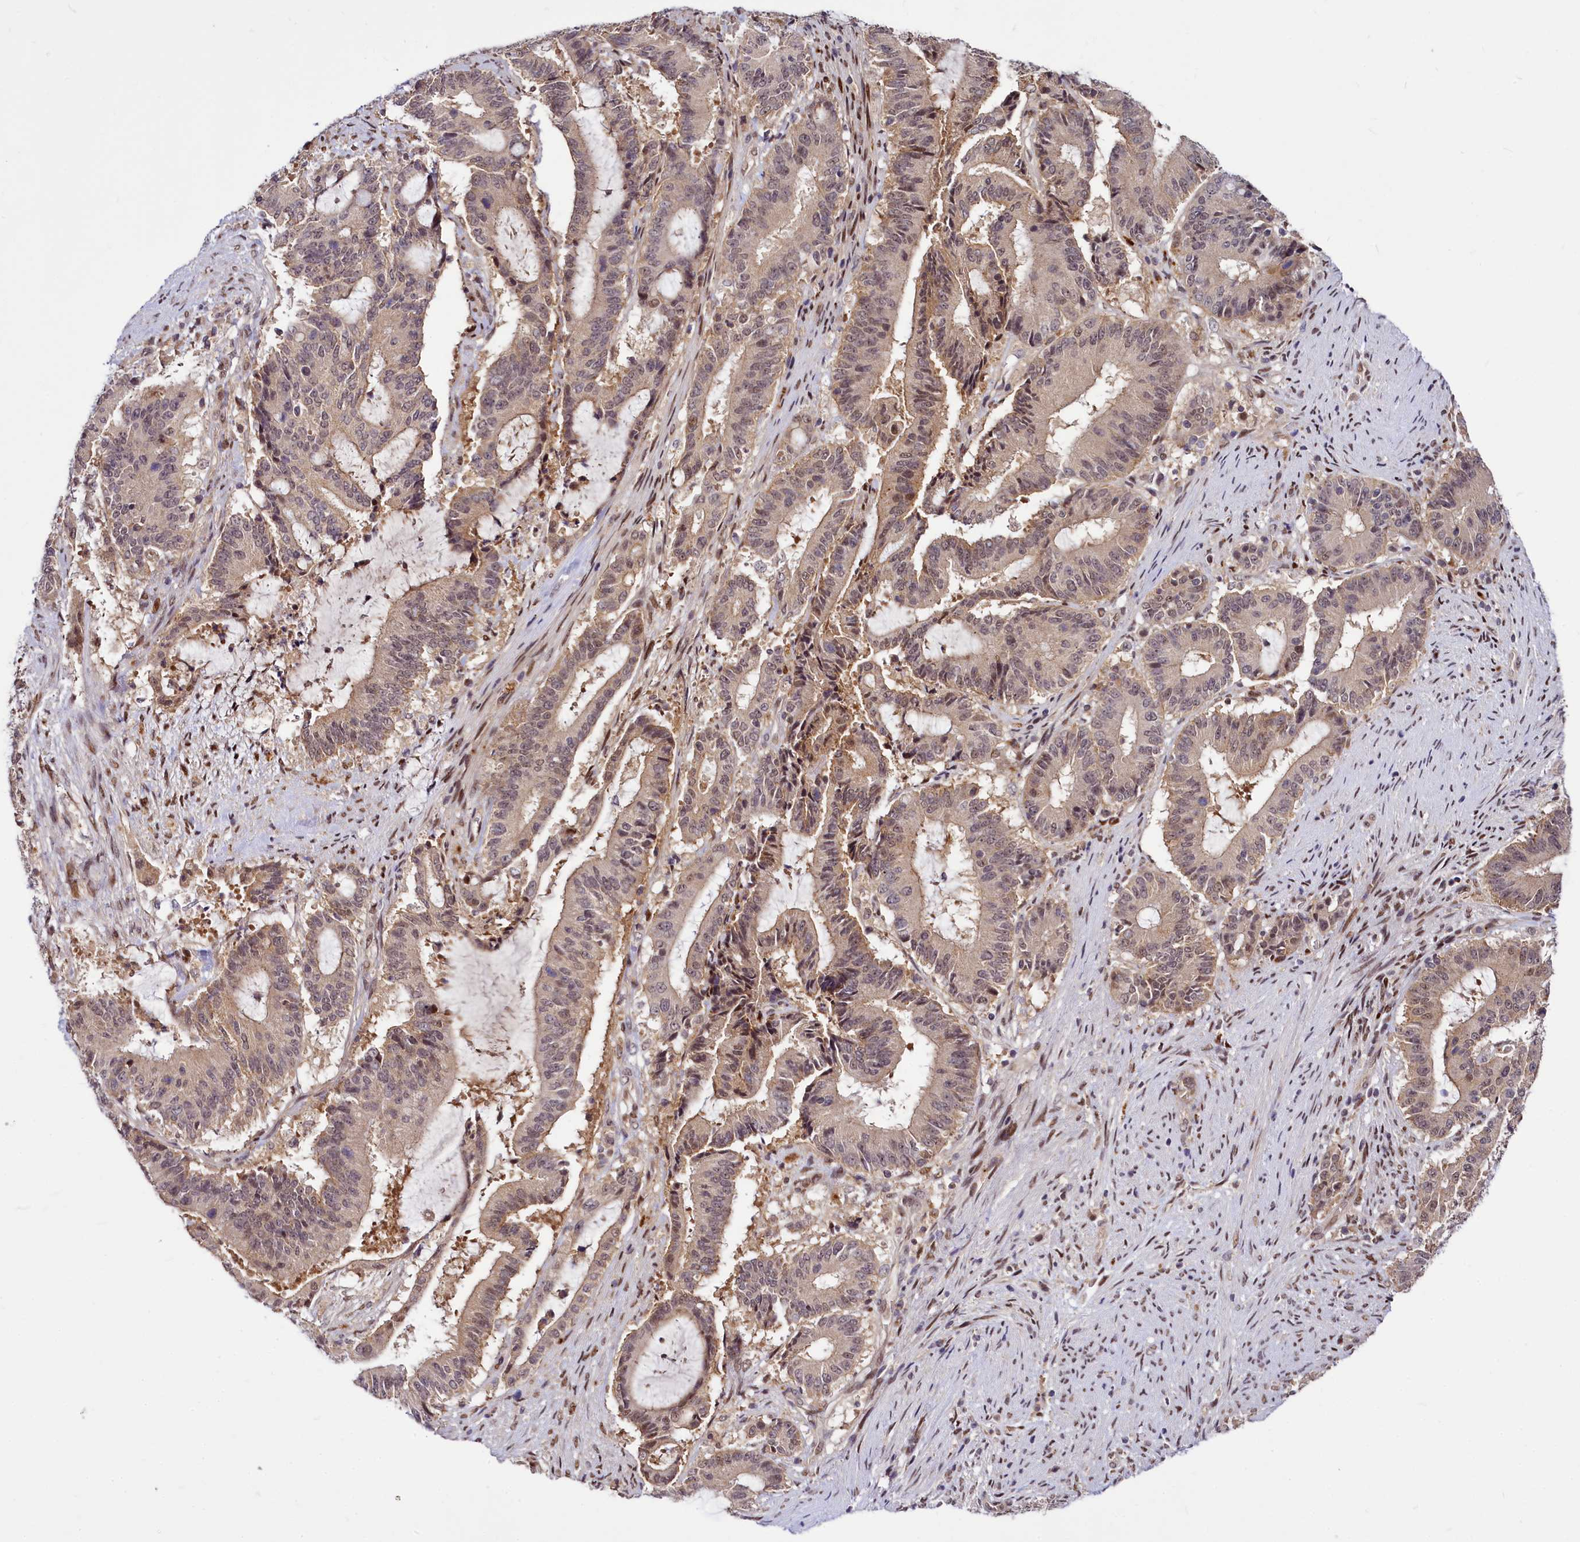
{"staining": {"intensity": "weak", "quantity": "25%-75%", "location": "cytoplasmic/membranous,nuclear"}, "tissue": "liver cancer", "cell_type": "Tumor cells", "image_type": "cancer", "snomed": [{"axis": "morphology", "description": "Normal tissue, NOS"}, {"axis": "morphology", "description": "Cholangiocarcinoma"}, {"axis": "topography", "description": "Liver"}, {"axis": "topography", "description": "Peripheral nerve tissue"}], "caption": "High-power microscopy captured an IHC micrograph of cholangiocarcinoma (liver), revealing weak cytoplasmic/membranous and nuclear expression in about 25%-75% of tumor cells.", "gene": "MAML2", "patient": {"sex": "female", "age": 73}}